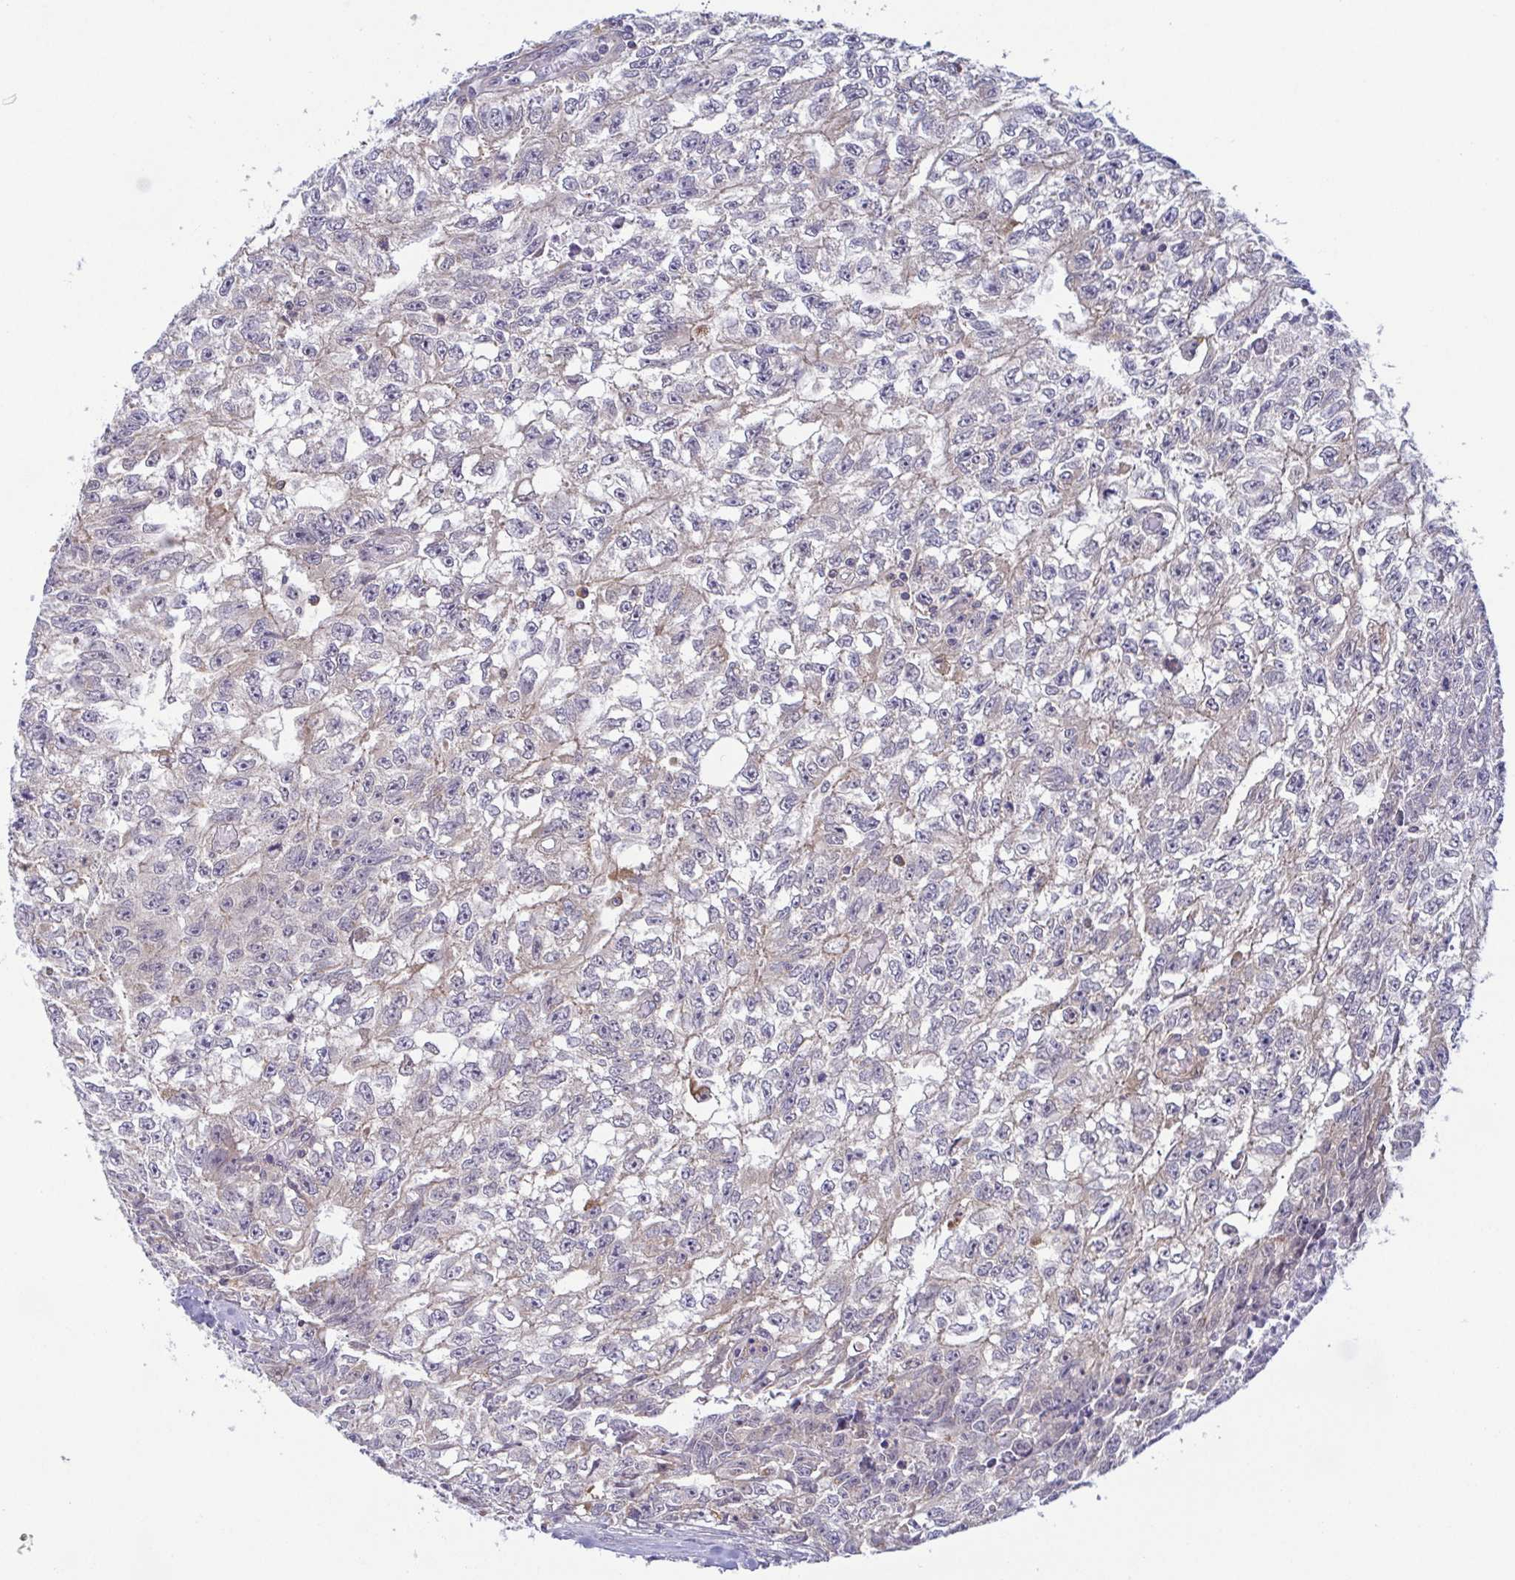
{"staining": {"intensity": "negative", "quantity": "none", "location": "none"}, "tissue": "testis cancer", "cell_type": "Tumor cells", "image_type": "cancer", "snomed": [{"axis": "morphology", "description": "Carcinoma, Embryonal, NOS"}, {"axis": "morphology", "description": "Teratoma, malignant, NOS"}, {"axis": "topography", "description": "Testis"}], "caption": "Testis malignant teratoma stained for a protein using IHC reveals no staining tumor cells.", "gene": "BCL2L1", "patient": {"sex": "male", "age": 24}}